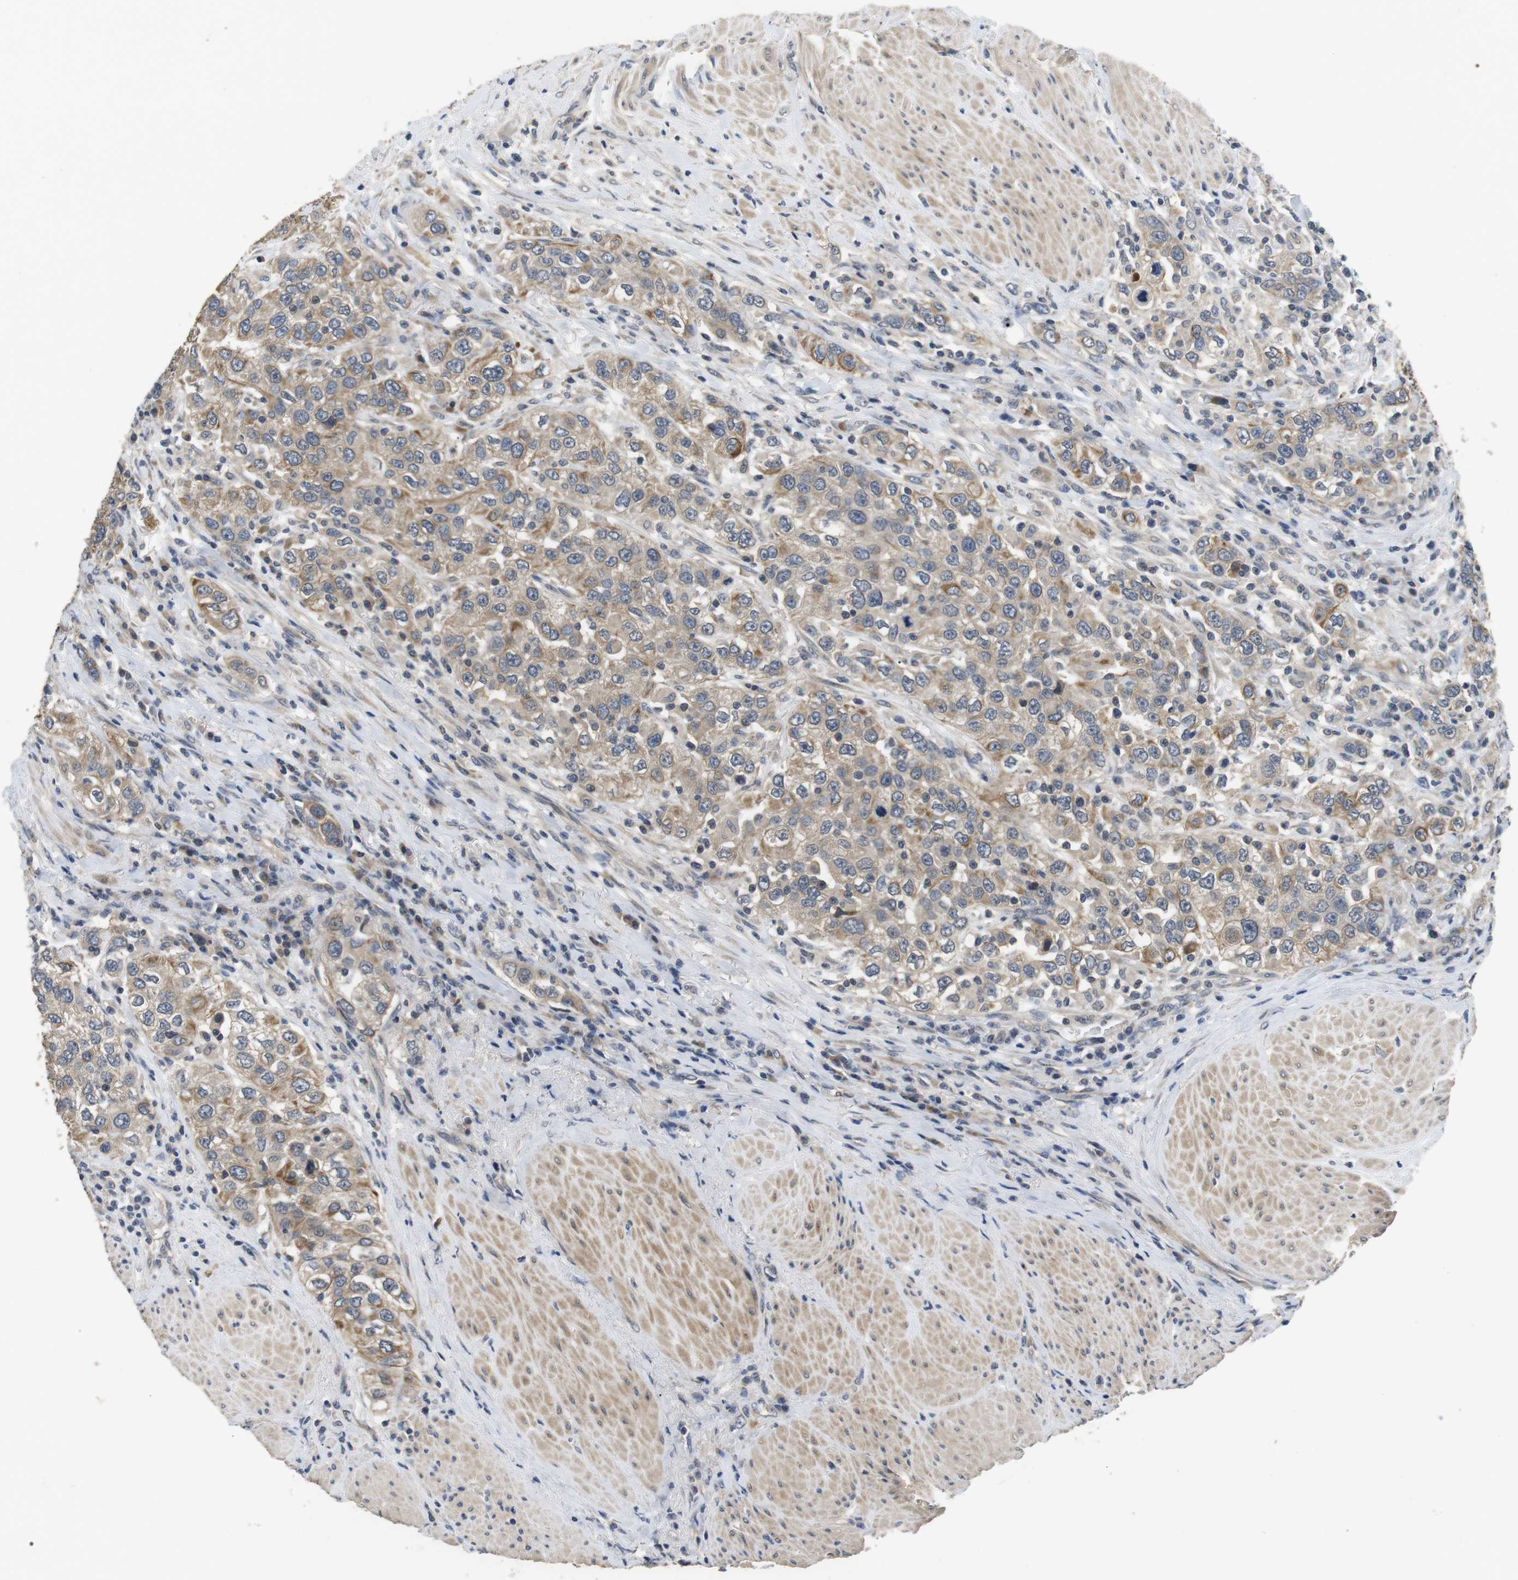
{"staining": {"intensity": "weak", "quantity": ">75%", "location": "cytoplasmic/membranous"}, "tissue": "urothelial cancer", "cell_type": "Tumor cells", "image_type": "cancer", "snomed": [{"axis": "morphology", "description": "Urothelial carcinoma, High grade"}, {"axis": "topography", "description": "Urinary bladder"}], "caption": "Urothelial cancer stained with DAB IHC reveals low levels of weak cytoplasmic/membranous staining in about >75% of tumor cells. (IHC, brightfield microscopy, high magnification).", "gene": "ADGRL3", "patient": {"sex": "female", "age": 80}}